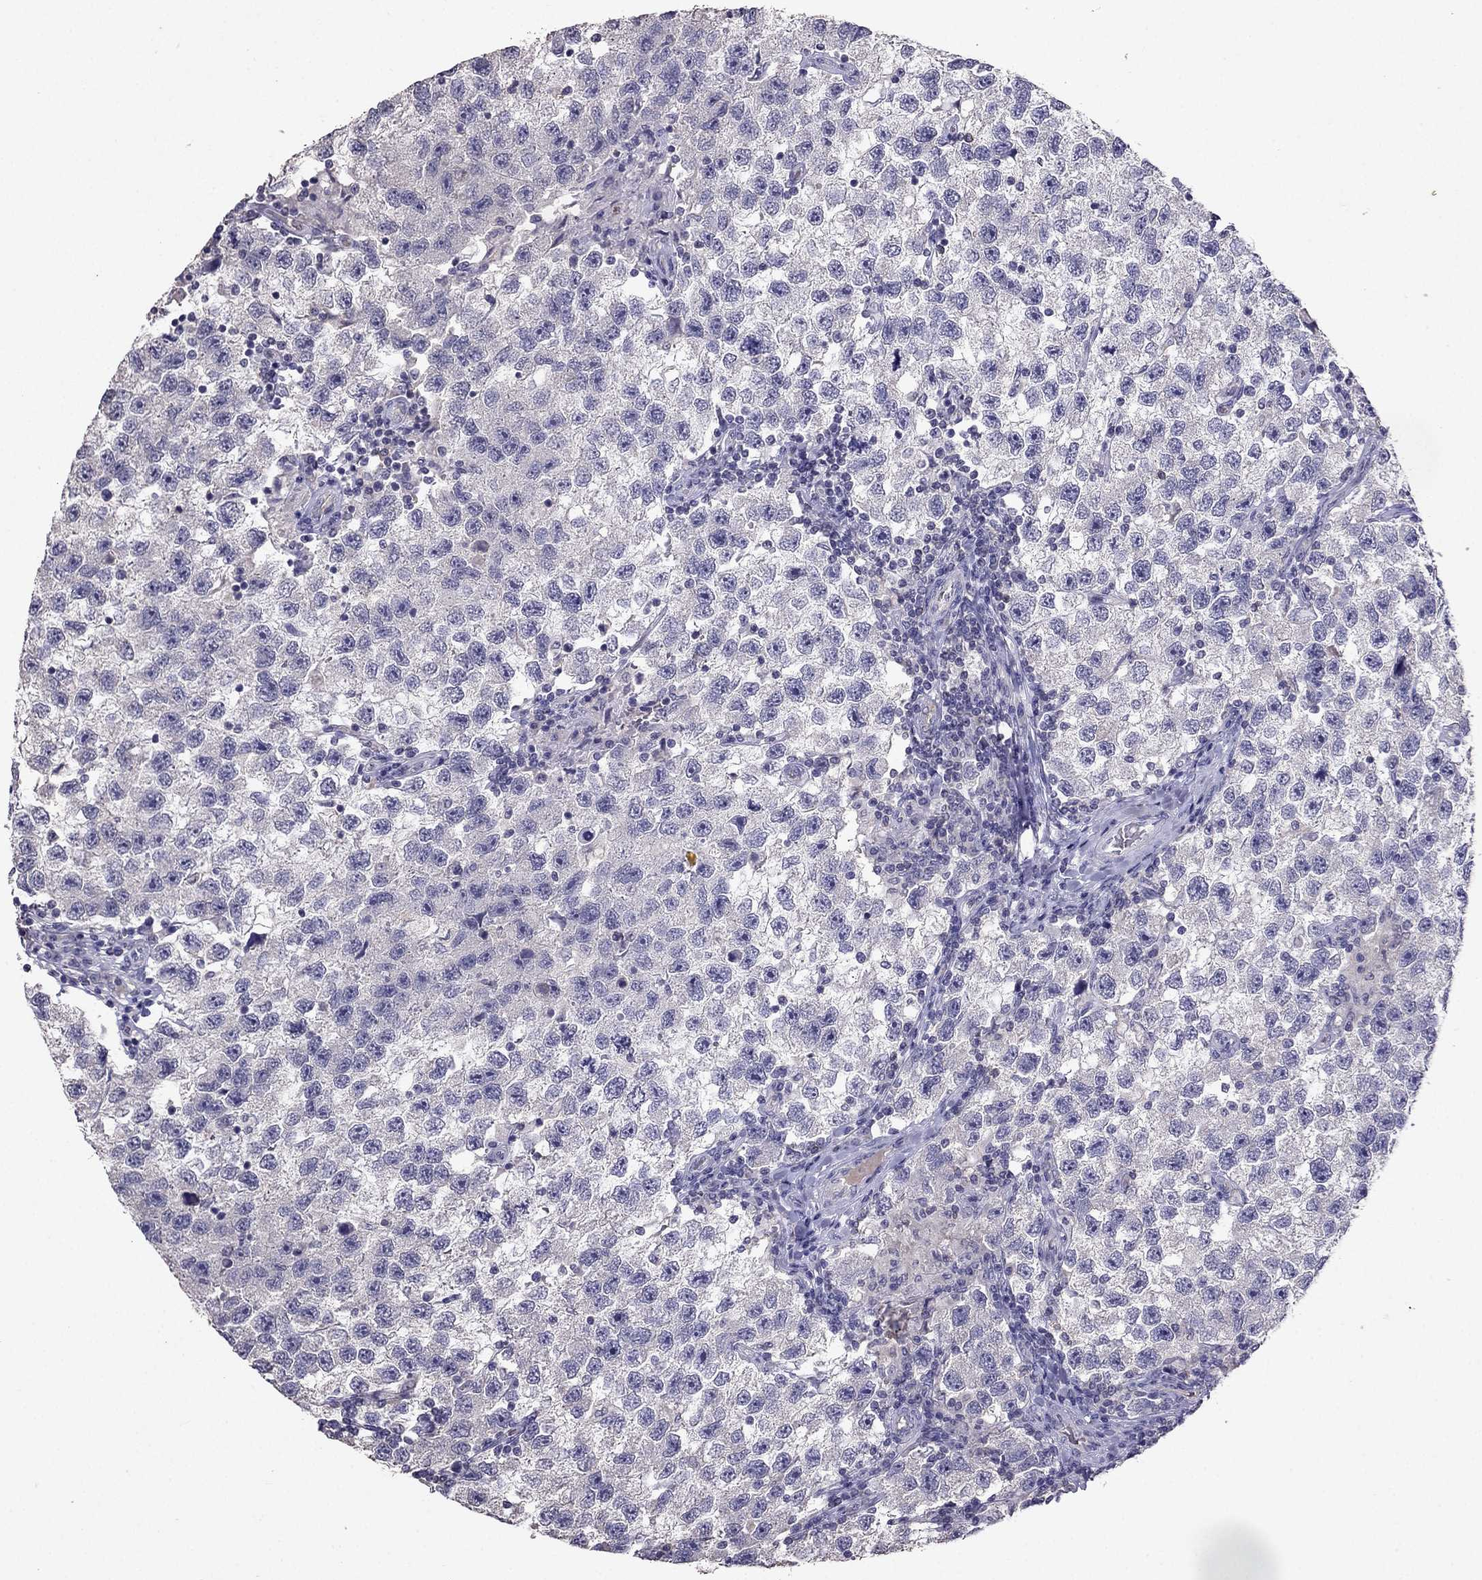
{"staining": {"intensity": "negative", "quantity": "none", "location": "none"}, "tissue": "testis cancer", "cell_type": "Tumor cells", "image_type": "cancer", "snomed": [{"axis": "morphology", "description": "Seminoma, NOS"}, {"axis": "topography", "description": "Testis"}], "caption": "Immunohistochemistry of testis cancer (seminoma) exhibits no positivity in tumor cells. Nuclei are stained in blue.", "gene": "RFLNB", "patient": {"sex": "male", "age": 26}}